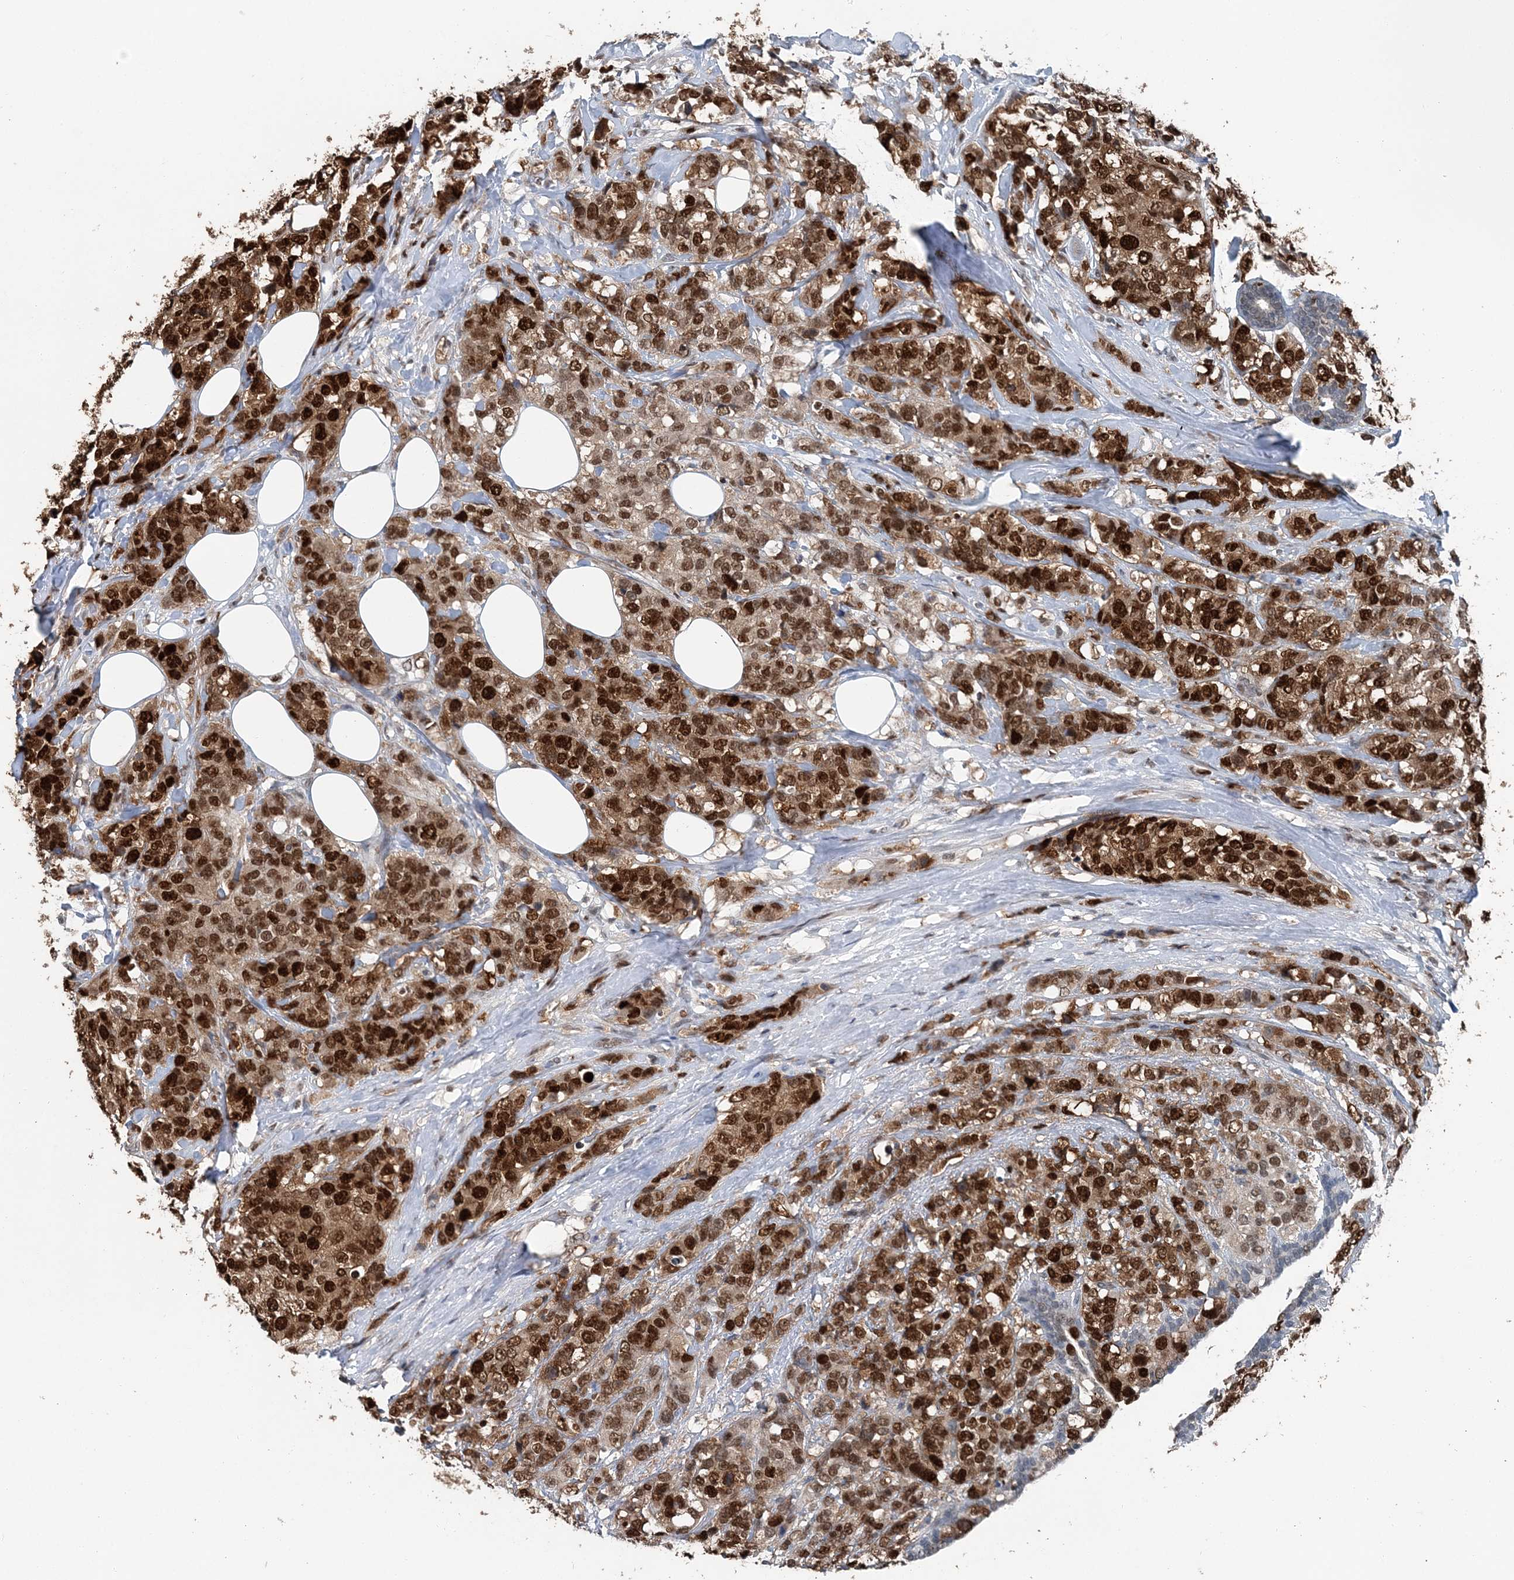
{"staining": {"intensity": "strong", "quantity": ">75%", "location": "nuclear"}, "tissue": "breast cancer", "cell_type": "Tumor cells", "image_type": "cancer", "snomed": [{"axis": "morphology", "description": "Lobular carcinoma"}, {"axis": "topography", "description": "Breast"}], "caption": "Breast cancer tissue shows strong nuclear positivity in approximately >75% of tumor cells", "gene": "HAT1", "patient": {"sex": "female", "age": 59}}